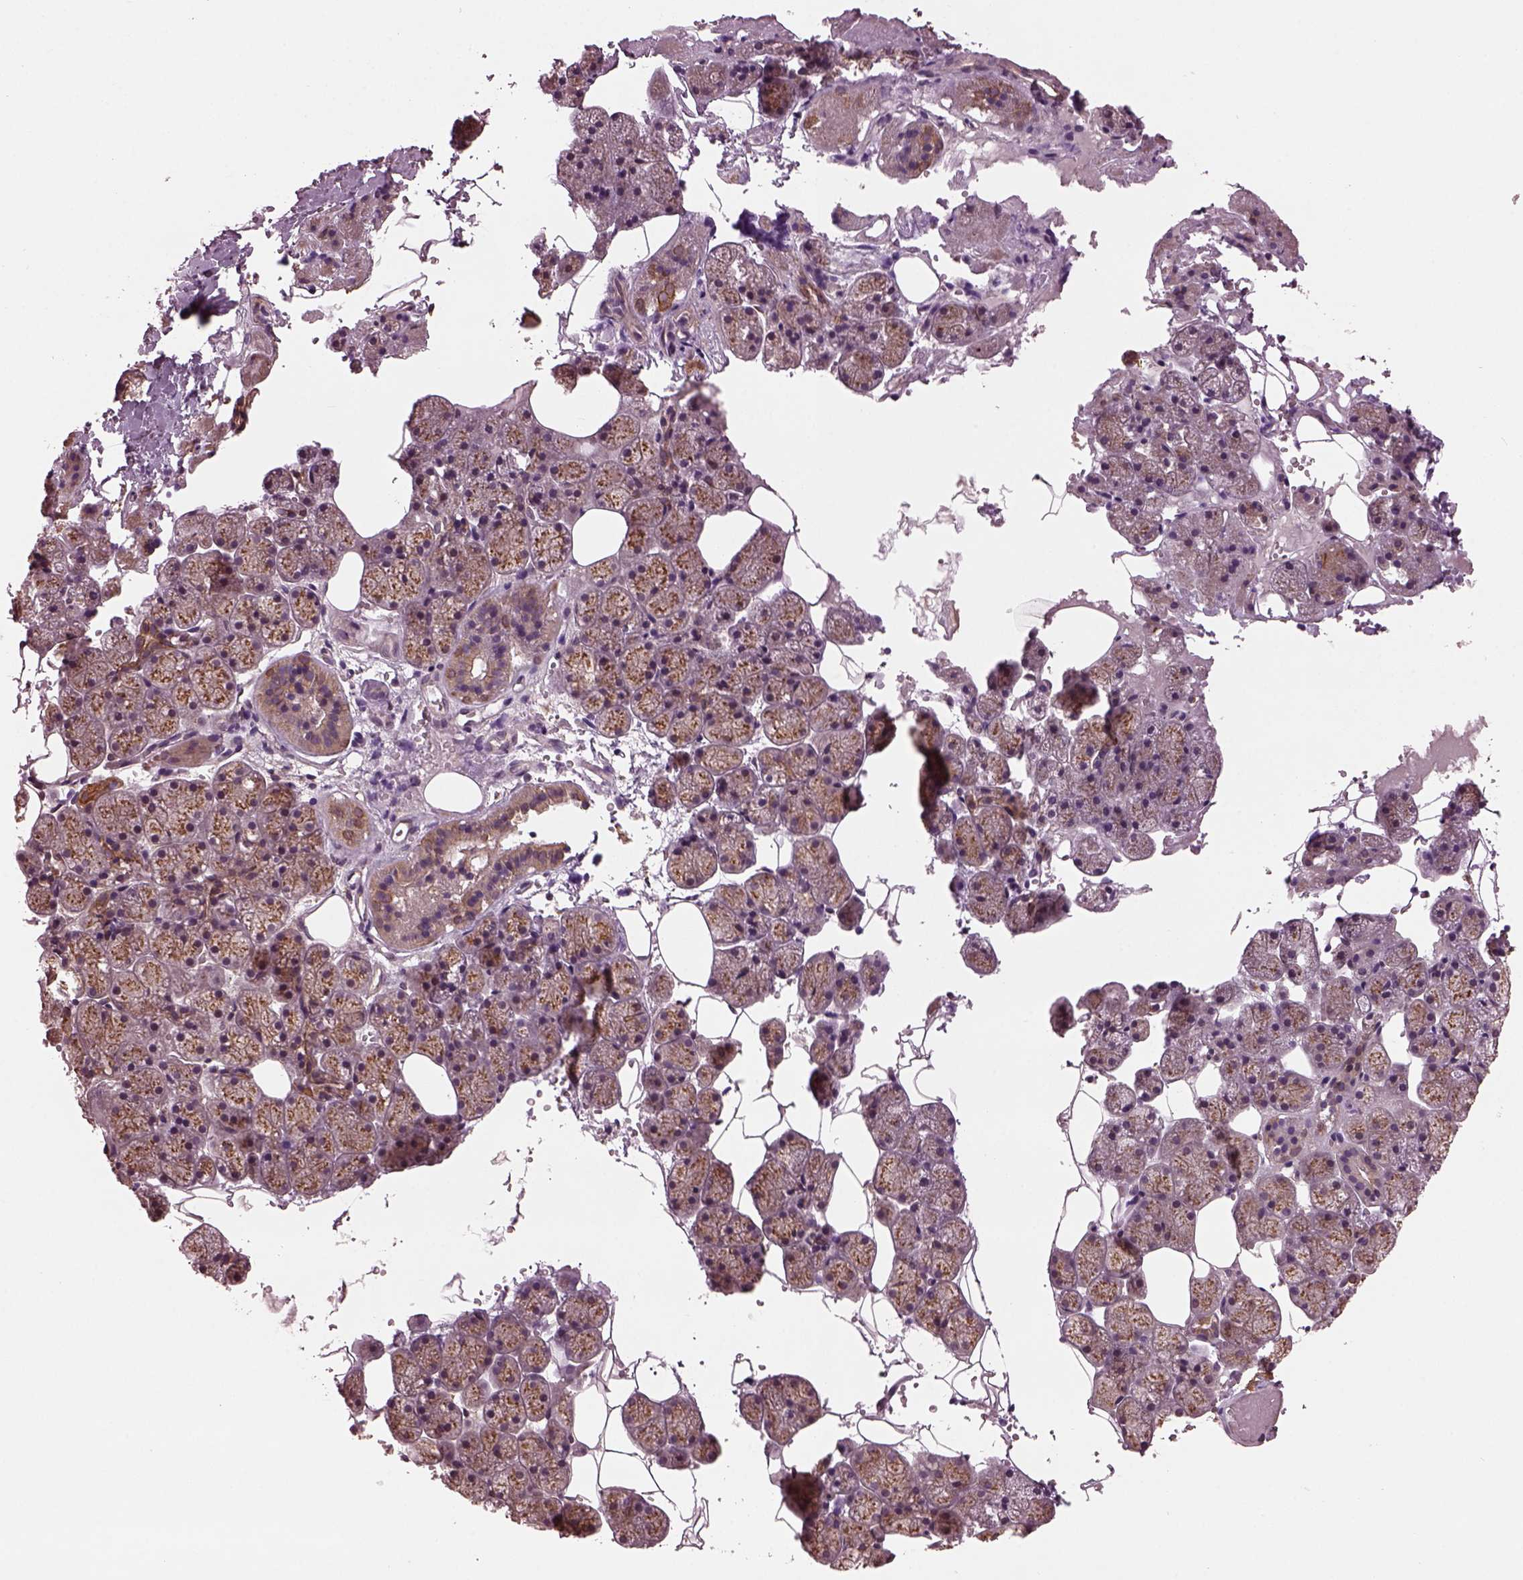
{"staining": {"intensity": "moderate", "quantity": "<25%", "location": "cytoplasmic/membranous"}, "tissue": "salivary gland", "cell_type": "Glandular cells", "image_type": "normal", "snomed": [{"axis": "morphology", "description": "Normal tissue, NOS"}, {"axis": "topography", "description": "Salivary gland"}], "caption": "This is a histology image of IHC staining of unremarkable salivary gland, which shows moderate positivity in the cytoplasmic/membranous of glandular cells.", "gene": "RUFY3", "patient": {"sex": "male", "age": 38}}